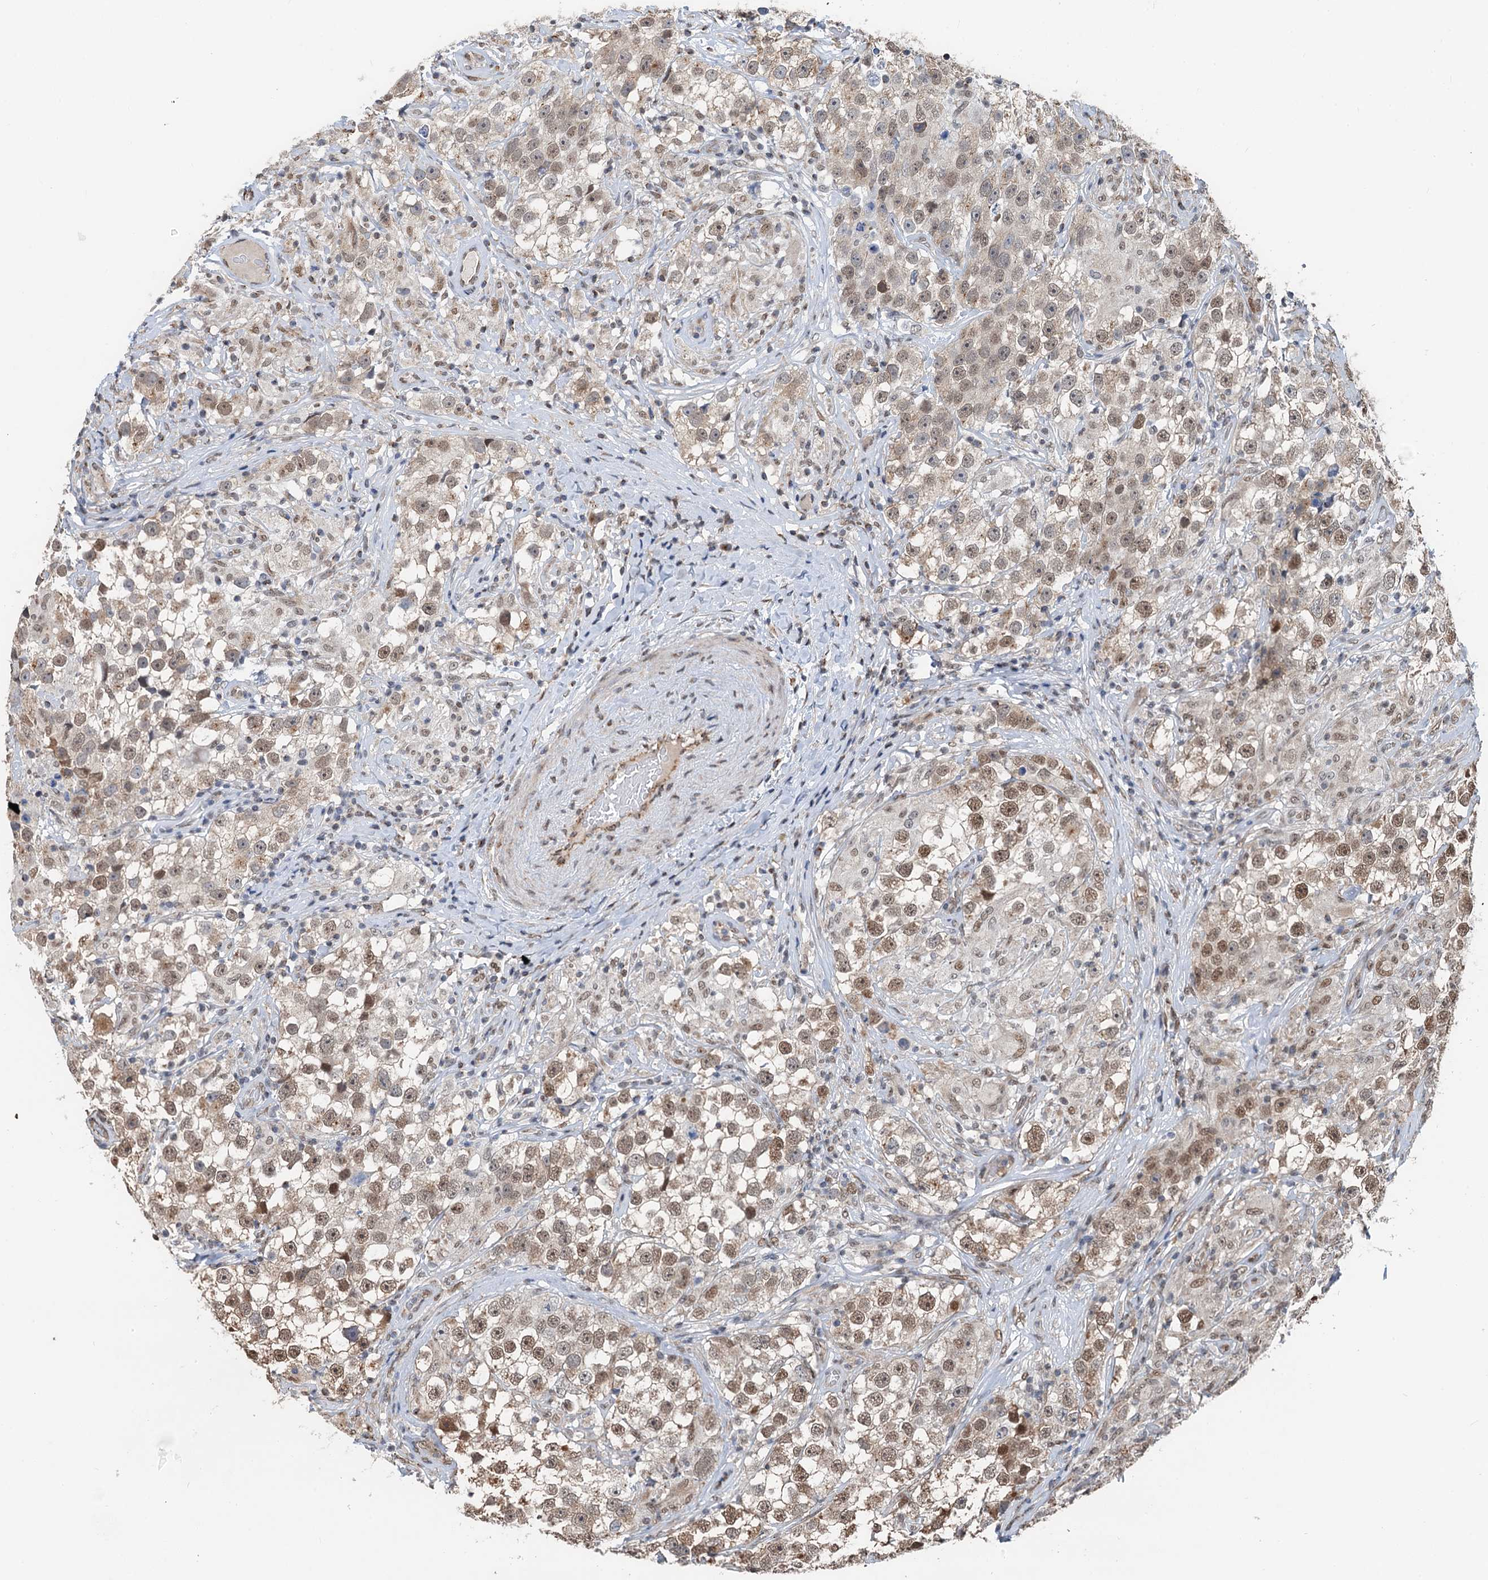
{"staining": {"intensity": "moderate", "quantity": ">75%", "location": "nuclear"}, "tissue": "testis cancer", "cell_type": "Tumor cells", "image_type": "cancer", "snomed": [{"axis": "morphology", "description": "Seminoma, NOS"}, {"axis": "topography", "description": "Testis"}], "caption": "Testis cancer stained with DAB immunohistochemistry (IHC) reveals medium levels of moderate nuclear staining in about >75% of tumor cells. (IHC, brightfield microscopy, high magnification).", "gene": "CFDP1", "patient": {"sex": "male", "age": 46}}